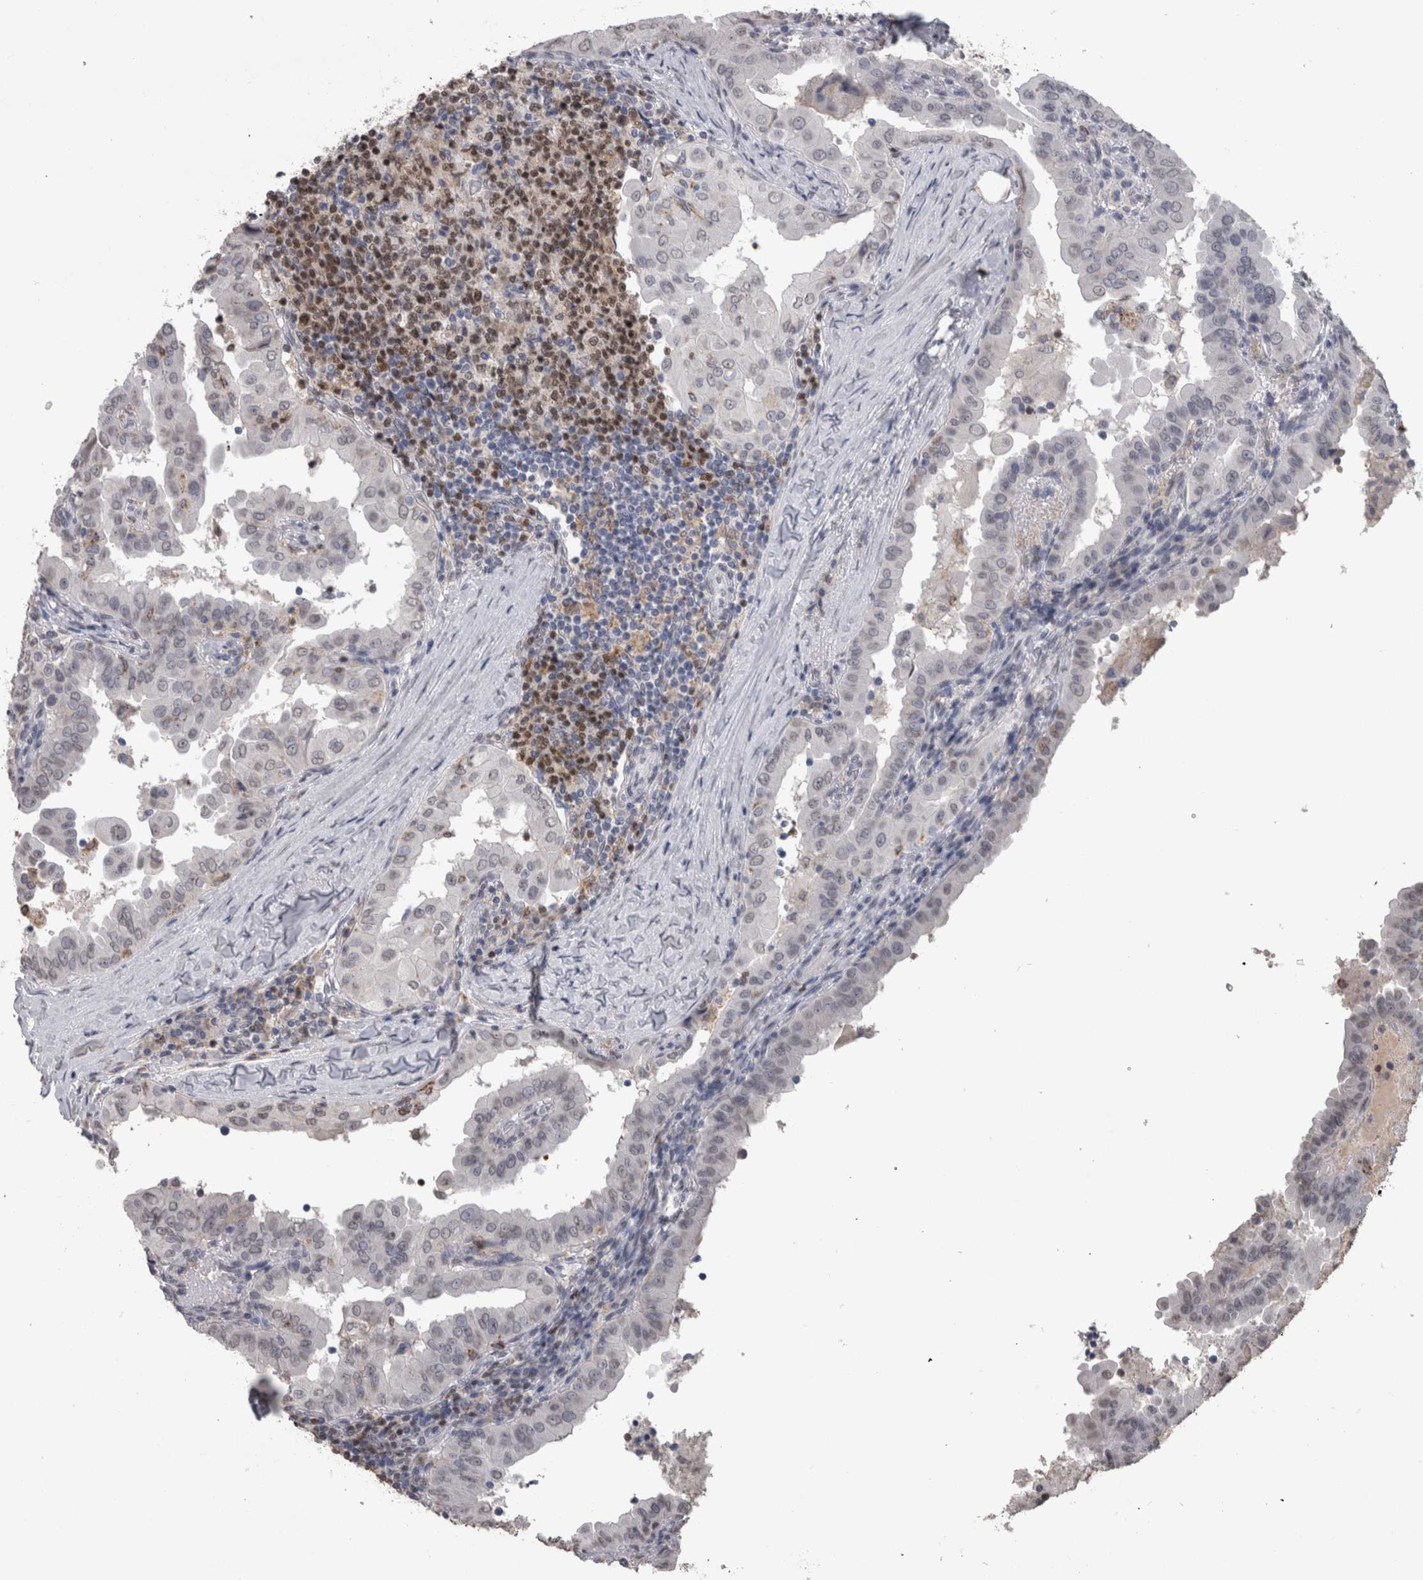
{"staining": {"intensity": "weak", "quantity": "<25%", "location": "nuclear"}, "tissue": "thyroid cancer", "cell_type": "Tumor cells", "image_type": "cancer", "snomed": [{"axis": "morphology", "description": "Papillary adenocarcinoma, NOS"}, {"axis": "topography", "description": "Thyroid gland"}], "caption": "An immunohistochemistry (IHC) micrograph of thyroid papillary adenocarcinoma is shown. There is no staining in tumor cells of thyroid papillary adenocarcinoma. (Stains: DAB immunohistochemistry (IHC) with hematoxylin counter stain, Microscopy: brightfield microscopy at high magnification).", "gene": "PAX5", "patient": {"sex": "male", "age": 33}}